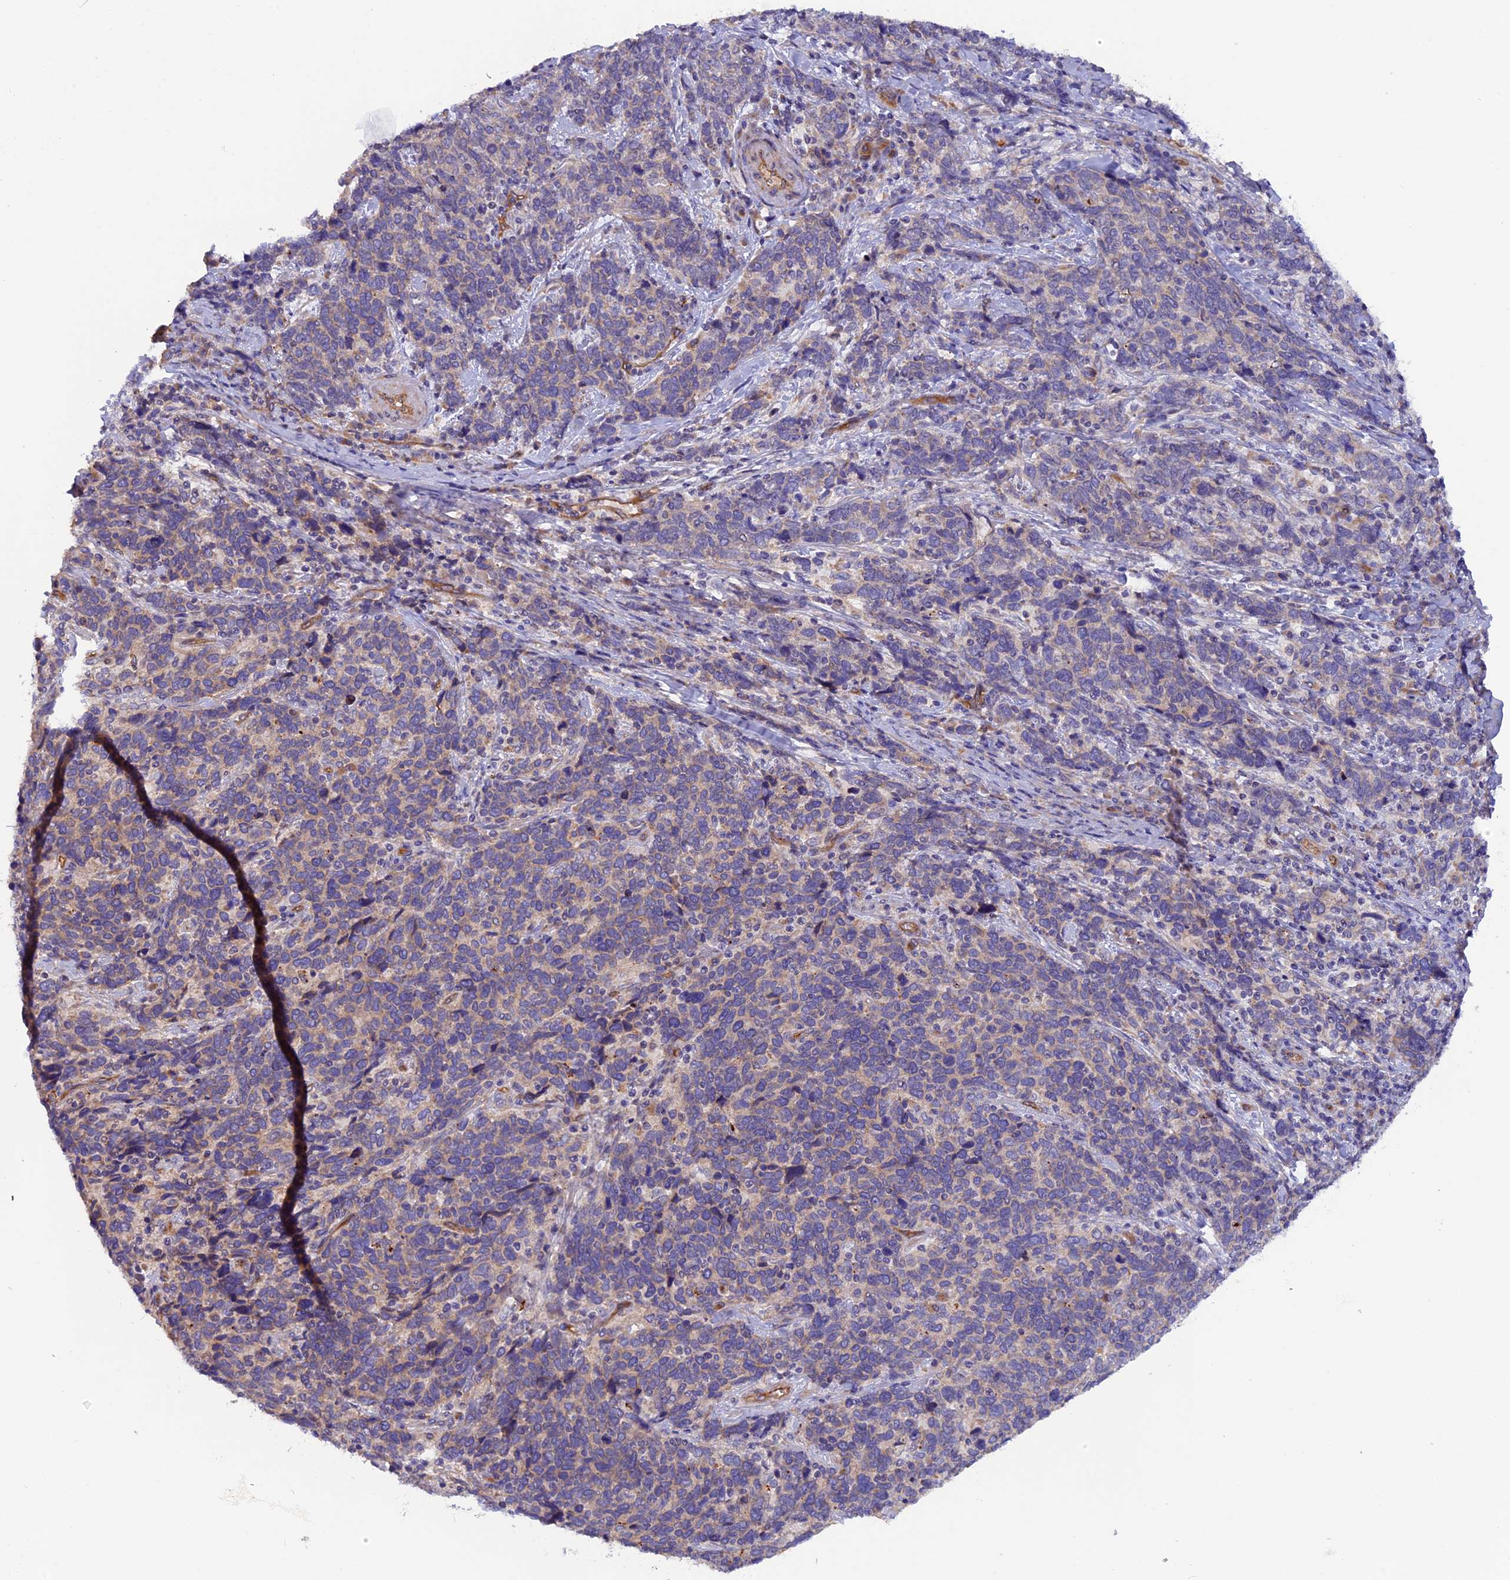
{"staining": {"intensity": "weak", "quantity": "25%-75%", "location": "cytoplasmic/membranous"}, "tissue": "cervical cancer", "cell_type": "Tumor cells", "image_type": "cancer", "snomed": [{"axis": "morphology", "description": "Squamous cell carcinoma, NOS"}, {"axis": "topography", "description": "Cervix"}], "caption": "Approximately 25%-75% of tumor cells in cervical squamous cell carcinoma exhibit weak cytoplasmic/membranous protein positivity as visualized by brown immunohistochemical staining.", "gene": "DUS3L", "patient": {"sex": "female", "age": 41}}